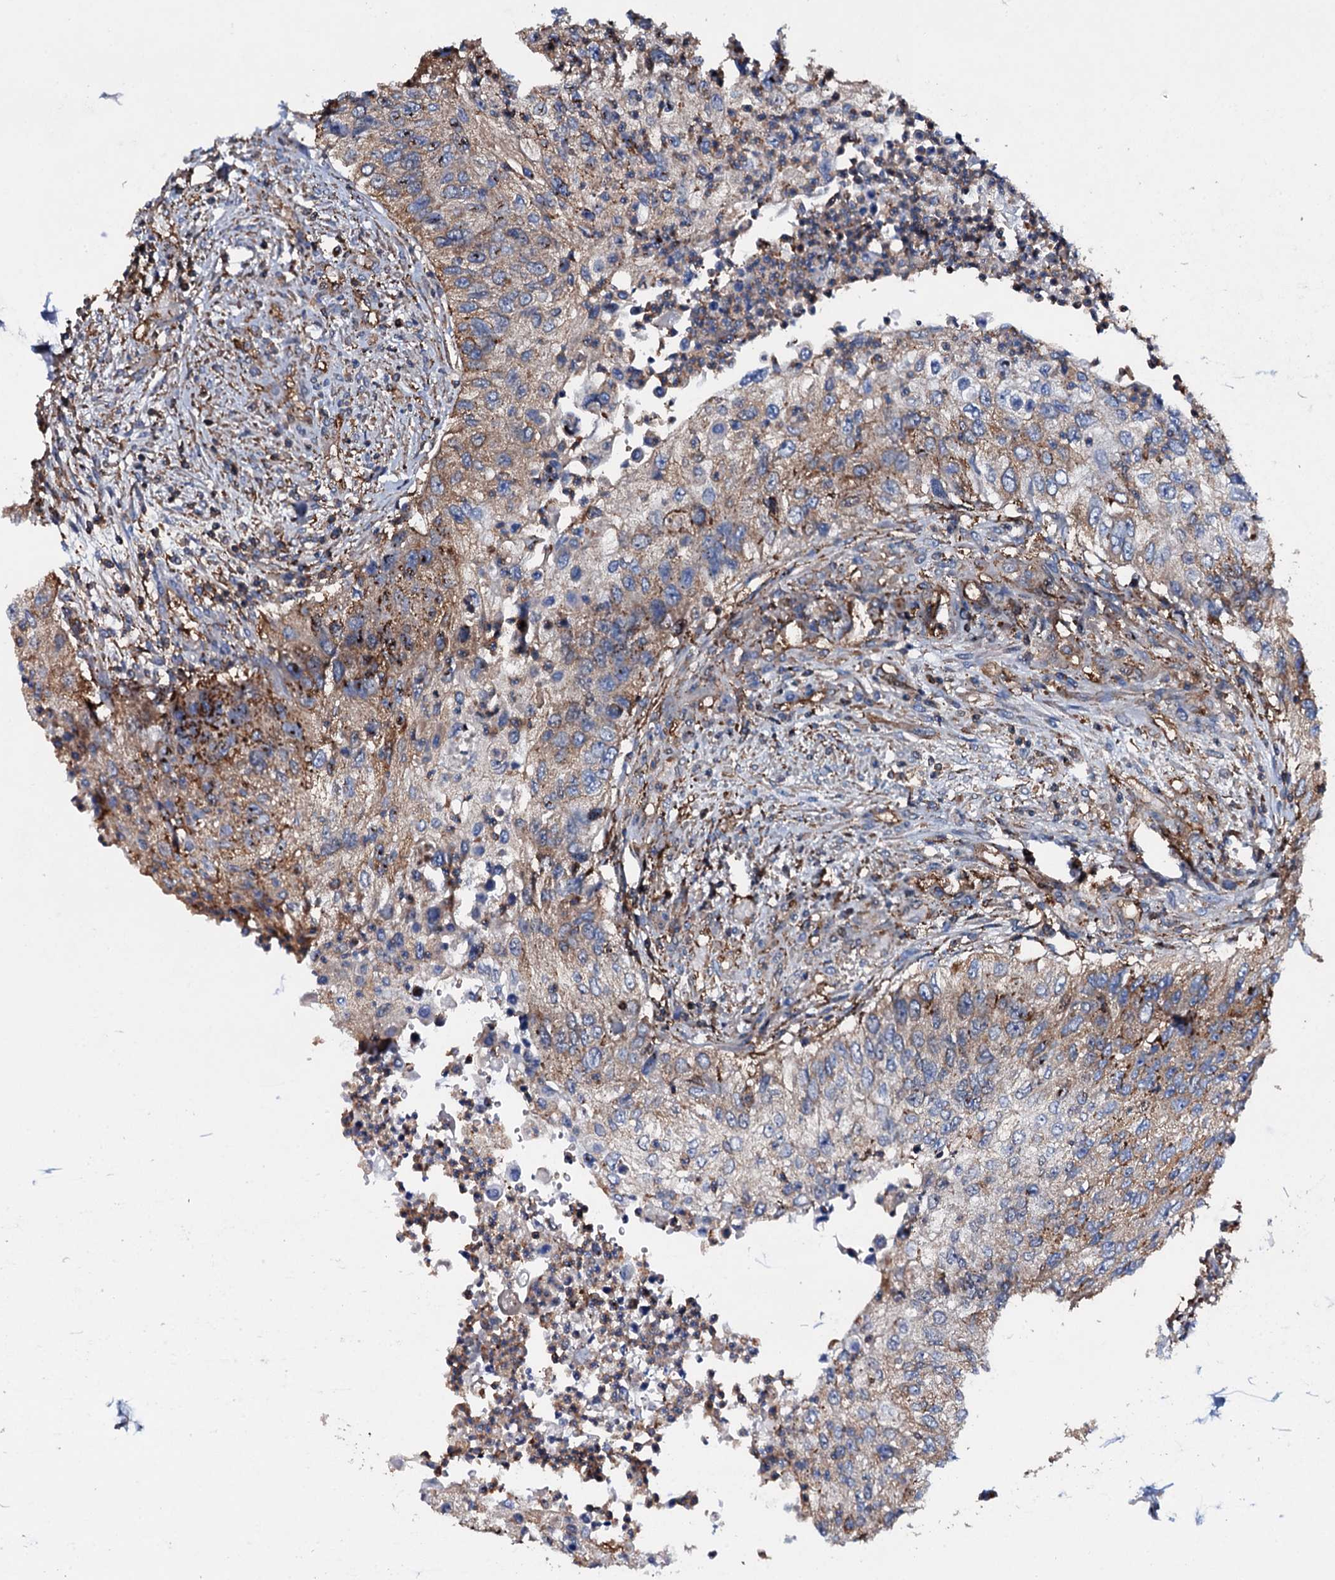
{"staining": {"intensity": "weak", "quantity": "25%-75%", "location": "cytoplasmic/membranous"}, "tissue": "urothelial cancer", "cell_type": "Tumor cells", "image_type": "cancer", "snomed": [{"axis": "morphology", "description": "Urothelial carcinoma, High grade"}, {"axis": "topography", "description": "Urinary bladder"}], "caption": "This is an image of IHC staining of urothelial cancer, which shows weak expression in the cytoplasmic/membranous of tumor cells.", "gene": "MS4A4E", "patient": {"sex": "female", "age": 60}}